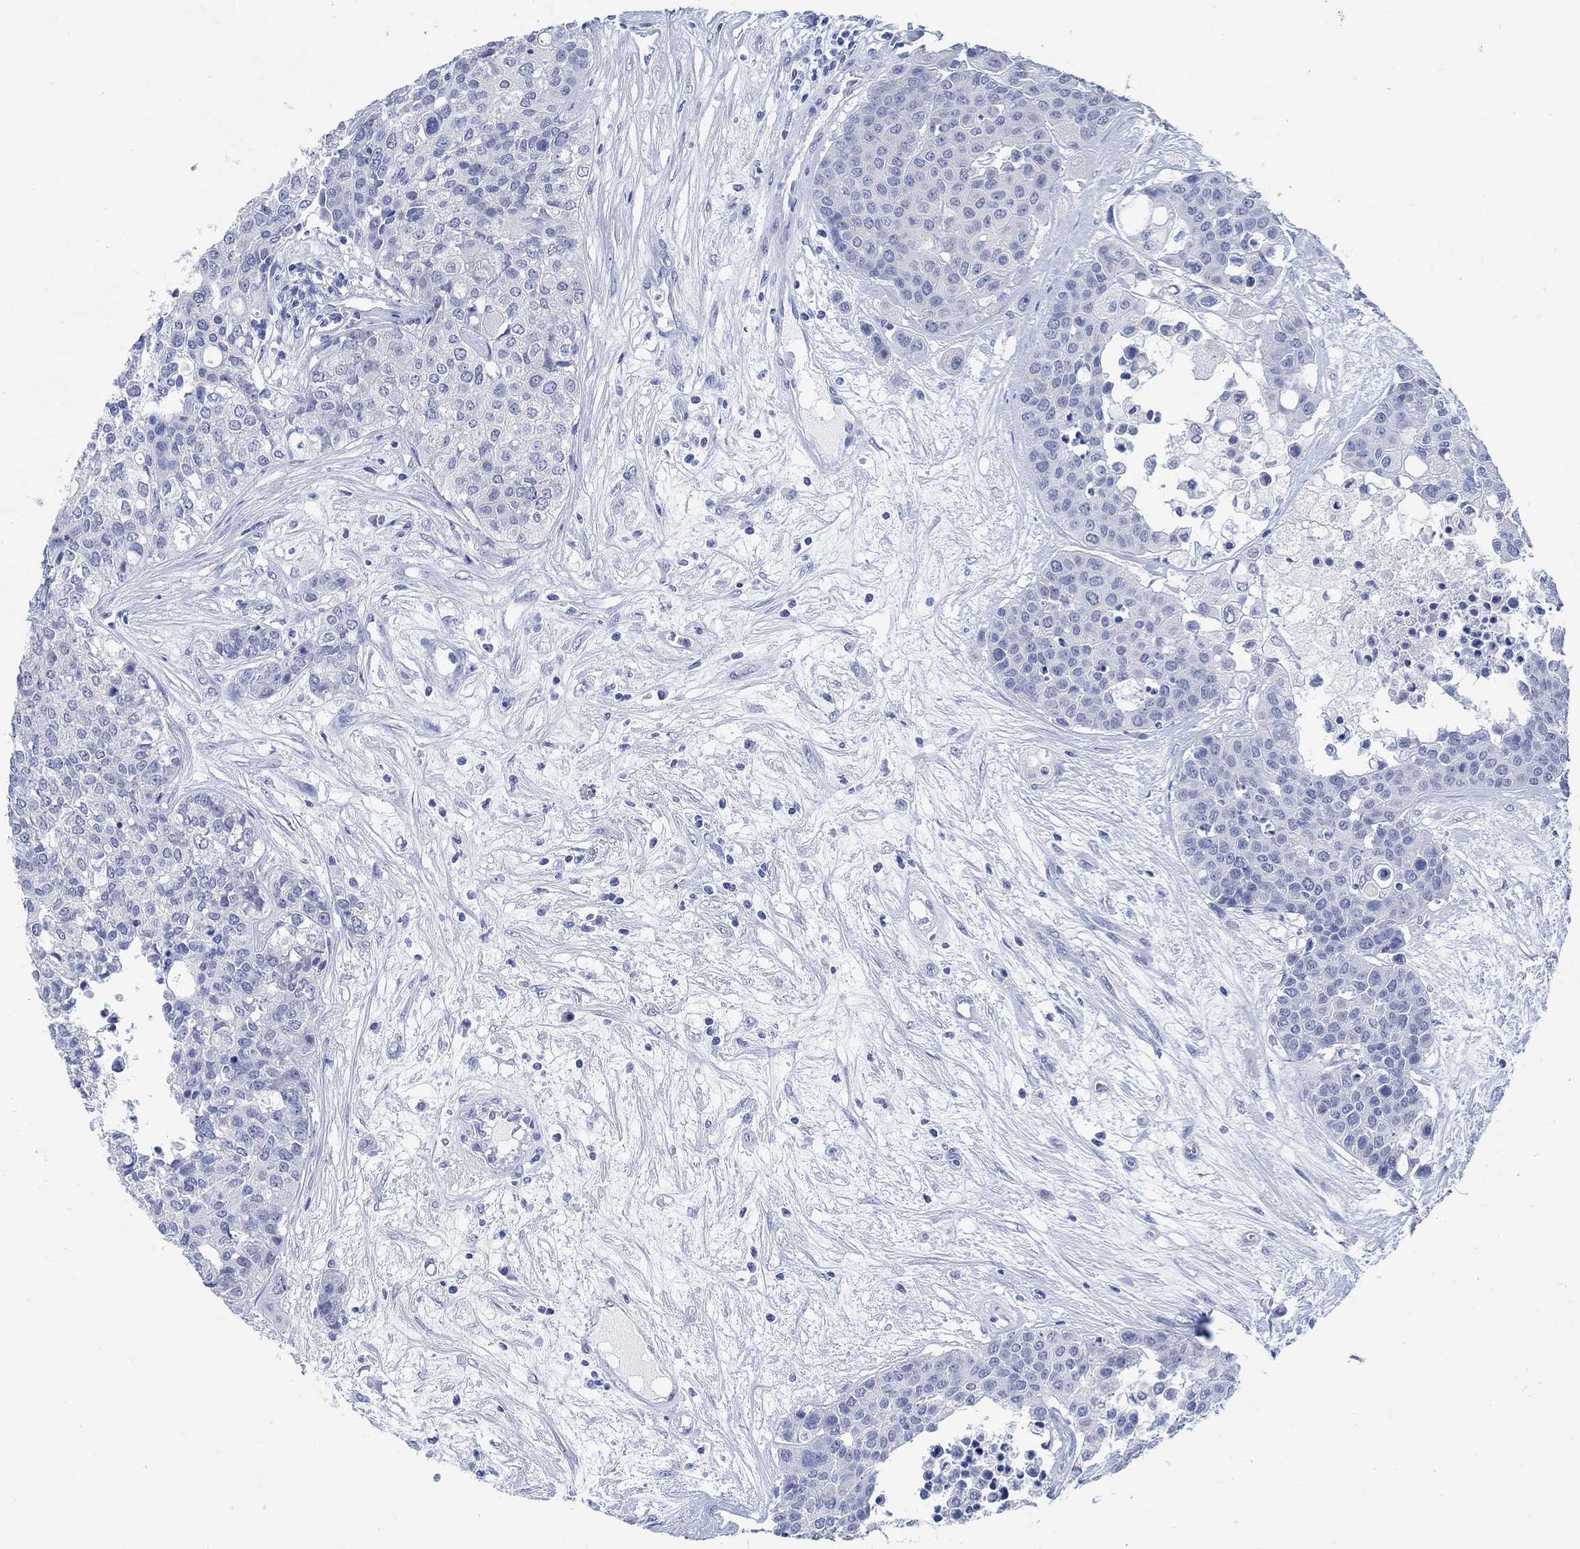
{"staining": {"intensity": "negative", "quantity": "none", "location": "none"}, "tissue": "carcinoid", "cell_type": "Tumor cells", "image_type": "cancer", "snomed": [{"axis": "morphology", "description": "Carcinoid, malignant, NOS"}, {"axis": "topography", "description": "Colon"}], "caption": "Human carcinoid (malignant) stained for a protein using immunohistochemistry shows no positivity in tumor cells.", "gene": "CAMK2N1", "patient": {"sex": "male", "age": 81}}